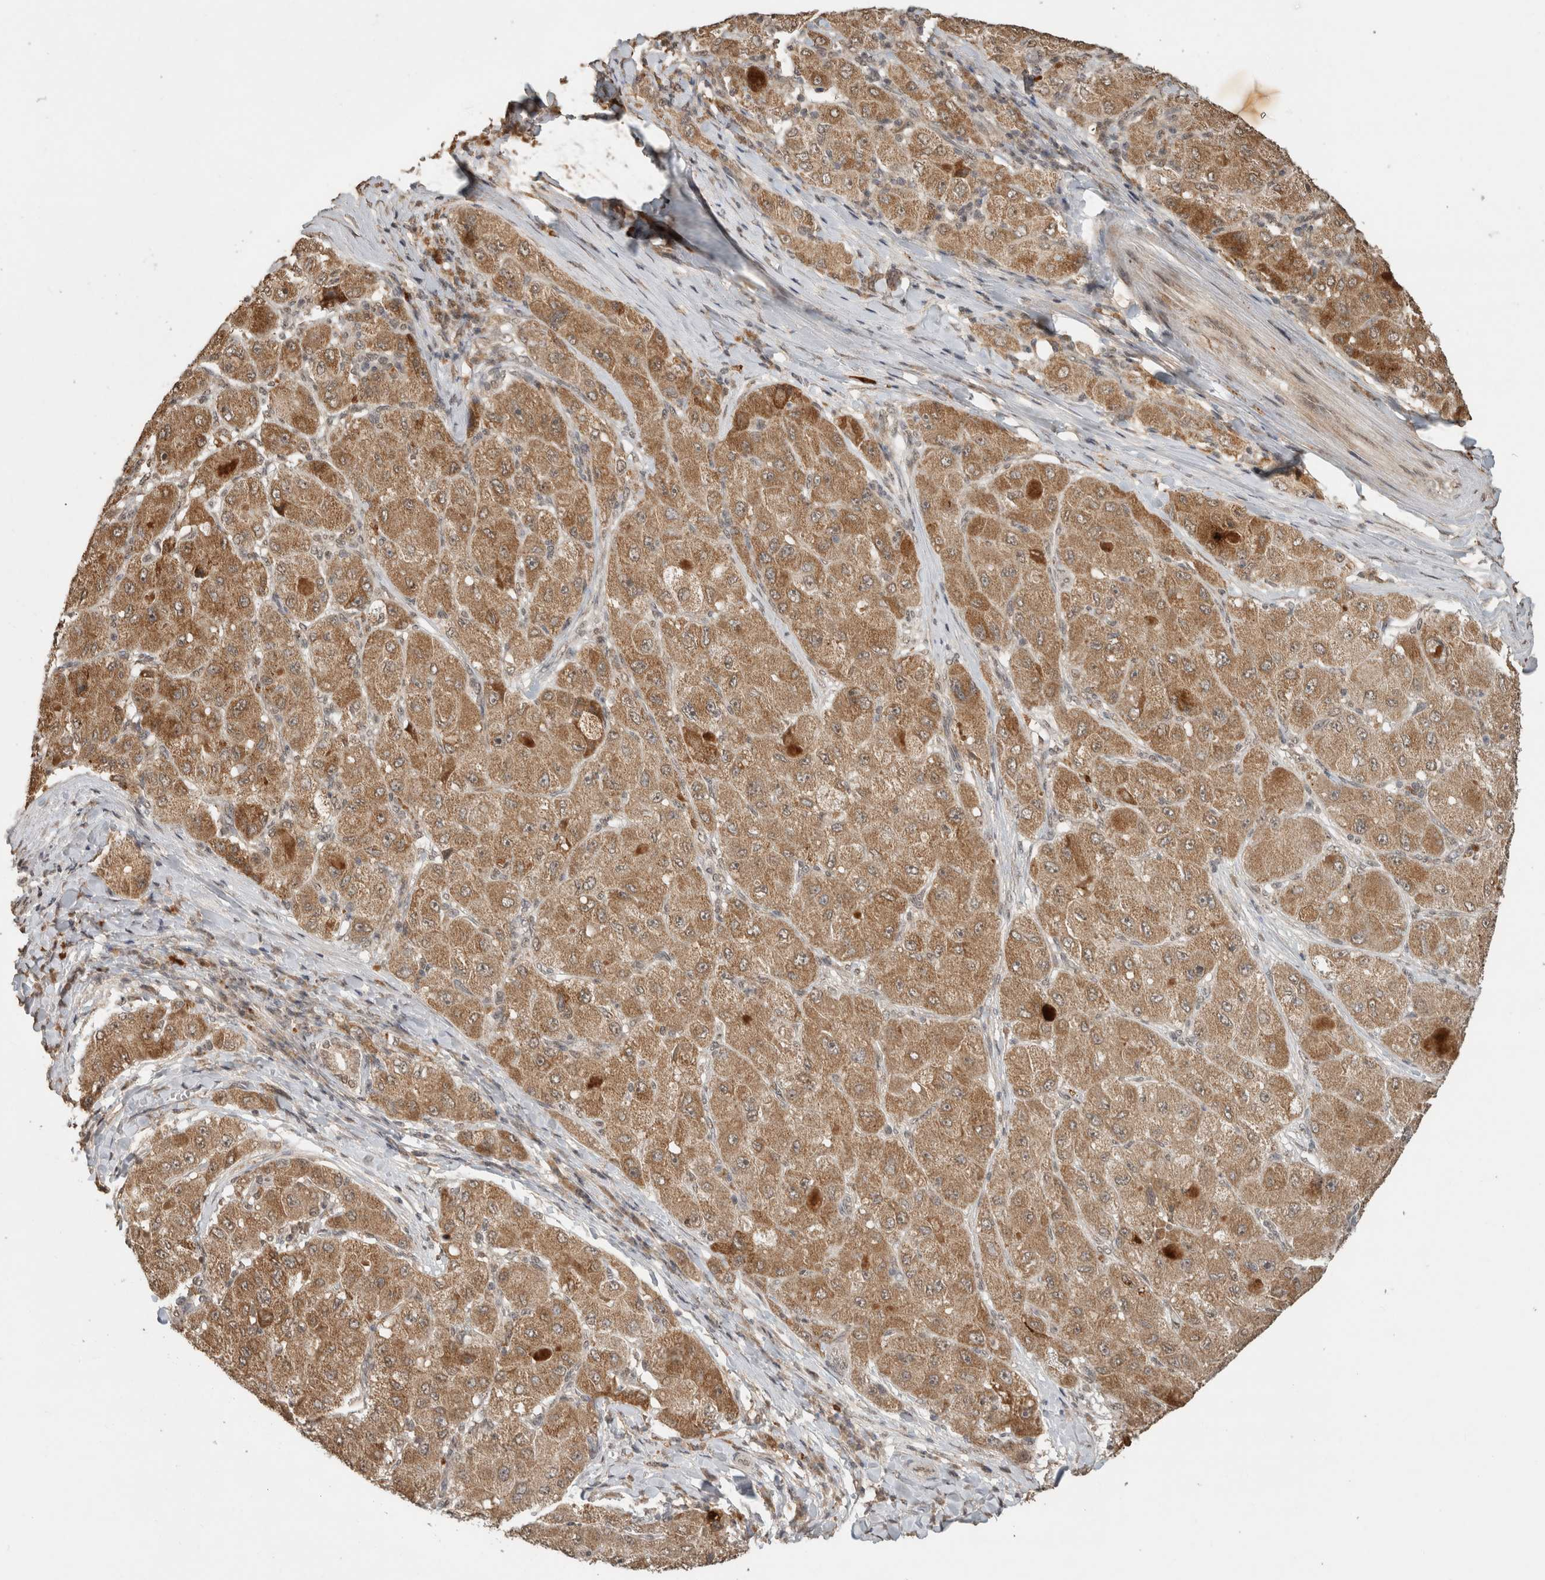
{"staining": {"intensity": "moderate", "quantity": ">75%", "location": "cytoplasmic/membranous"}, "tissue": "liver cancer", "cell_type": "Tumor cells", "image_type": "cancer", "snomed": [{"axis": "morphology", "description": "Carcinoma, Hepatocellular, NOS"}, {"axis": "topography", "description": "Liver"}], "caption": "Tumor cells show medium levels of moderate cytoplasmic/membranous positivity in approximately >75% of cells in human liver cancer (hepatocellular carcinoma).", "gene": "FAM3A", "patient": {"sex": "male", "age": 80}}